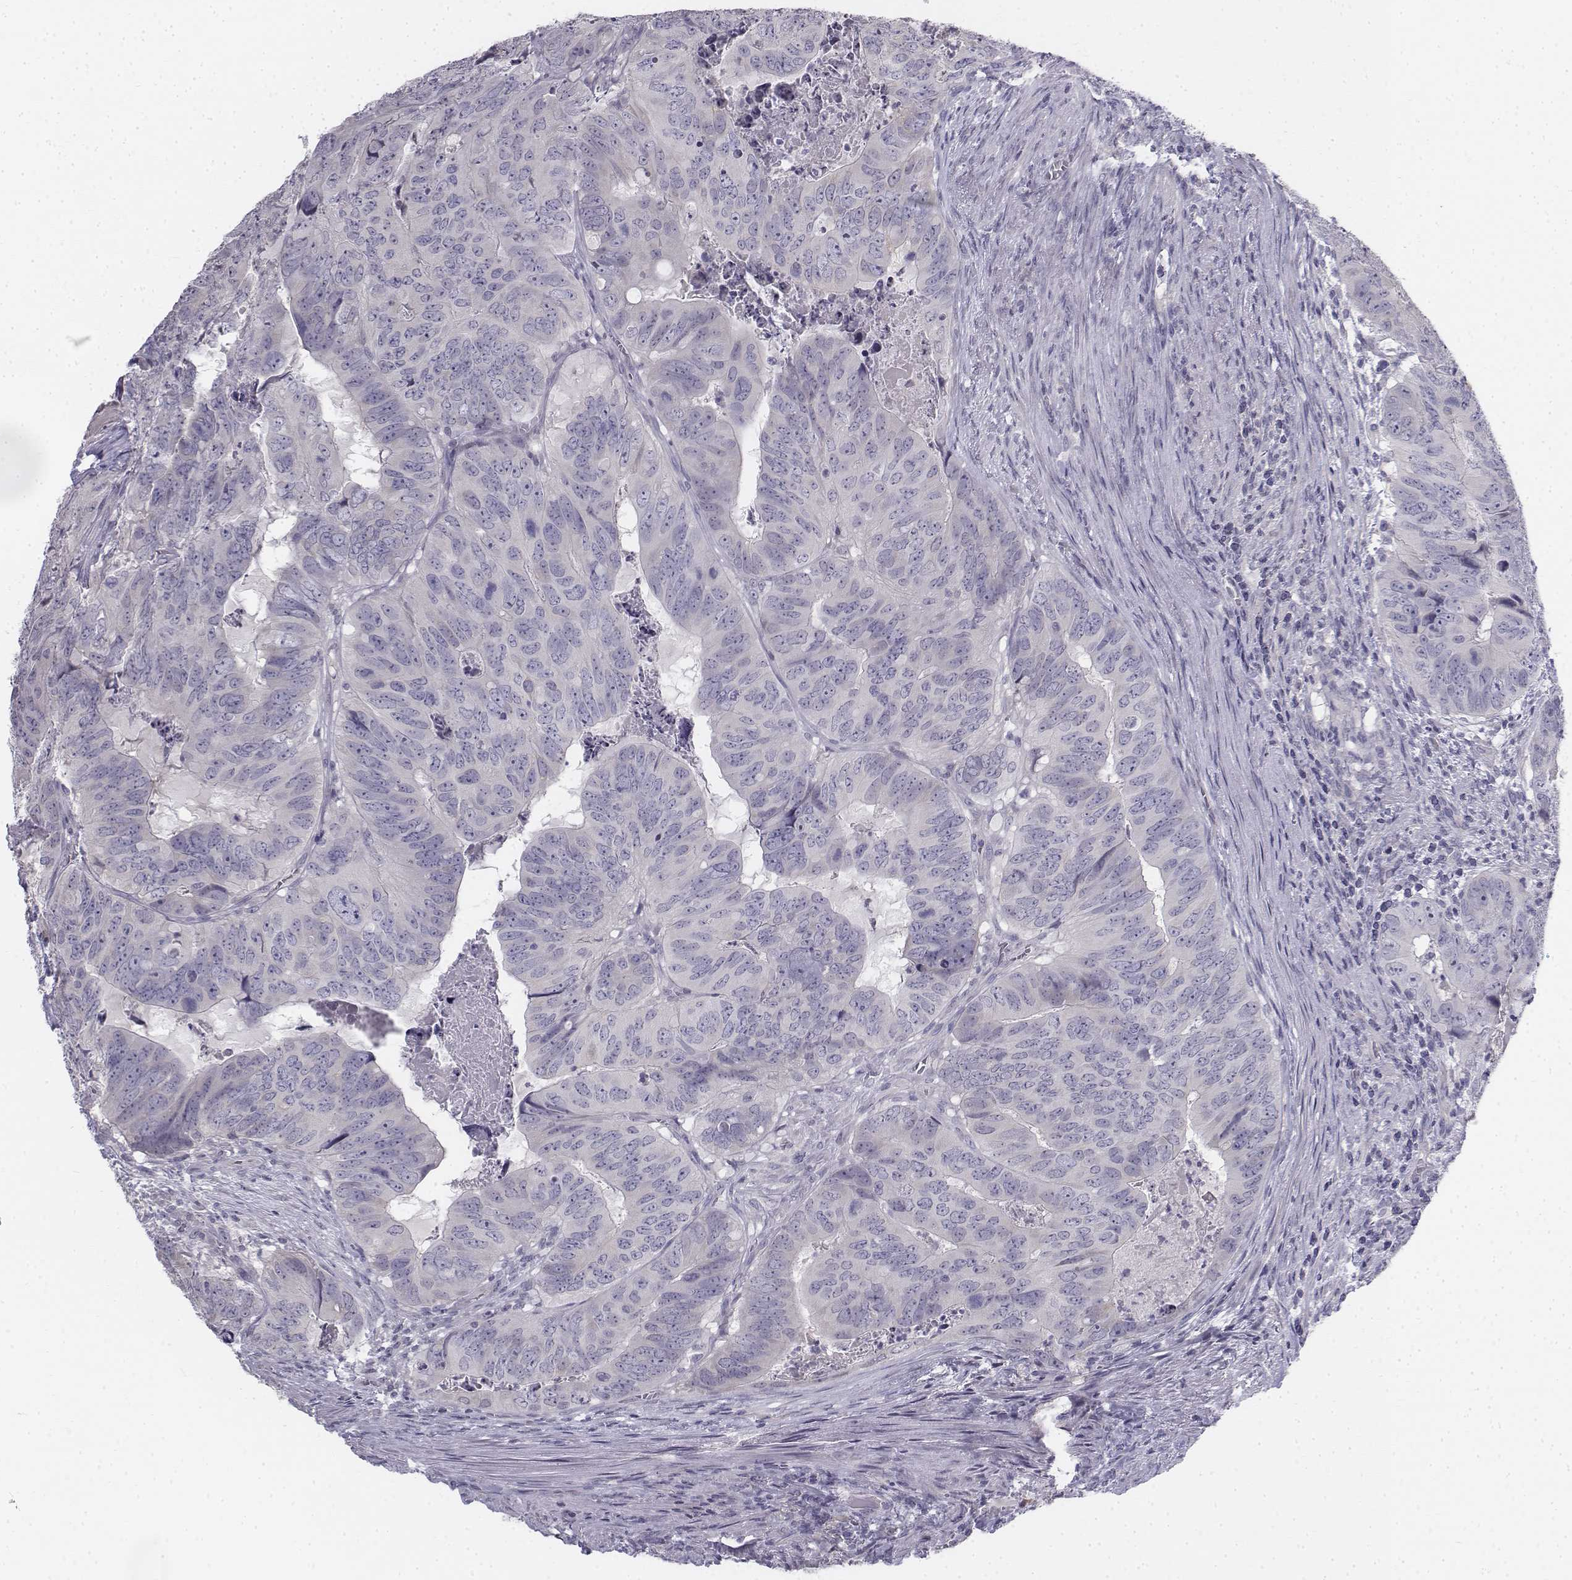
{"staining": {"intensity": "negative", "quantity": "none", "location": "none"}, "tissue": "colorectal cancer", "cell_type": "Tumor cells", "image_type": "cancer", "snomed": [{"axis": "morphology", "description": "Adenocarcinoma, NOS"}, {"axis": "topography", "description": "Colon"}], "caption": "This micrograph is of colorectal cancer (adenocarcinoma) stained with immunohistochemistry to label a protein in brown with the nuclei are counter-stained blue. There is no staining in tumor cells. (DAB (3,3'-diaminobenzidine) immunohistochemistry (IHC) visualized using brightfield microscopy, high magnification).", "gene": "PENK", "patient": {"sex": "male", "age": 79}}